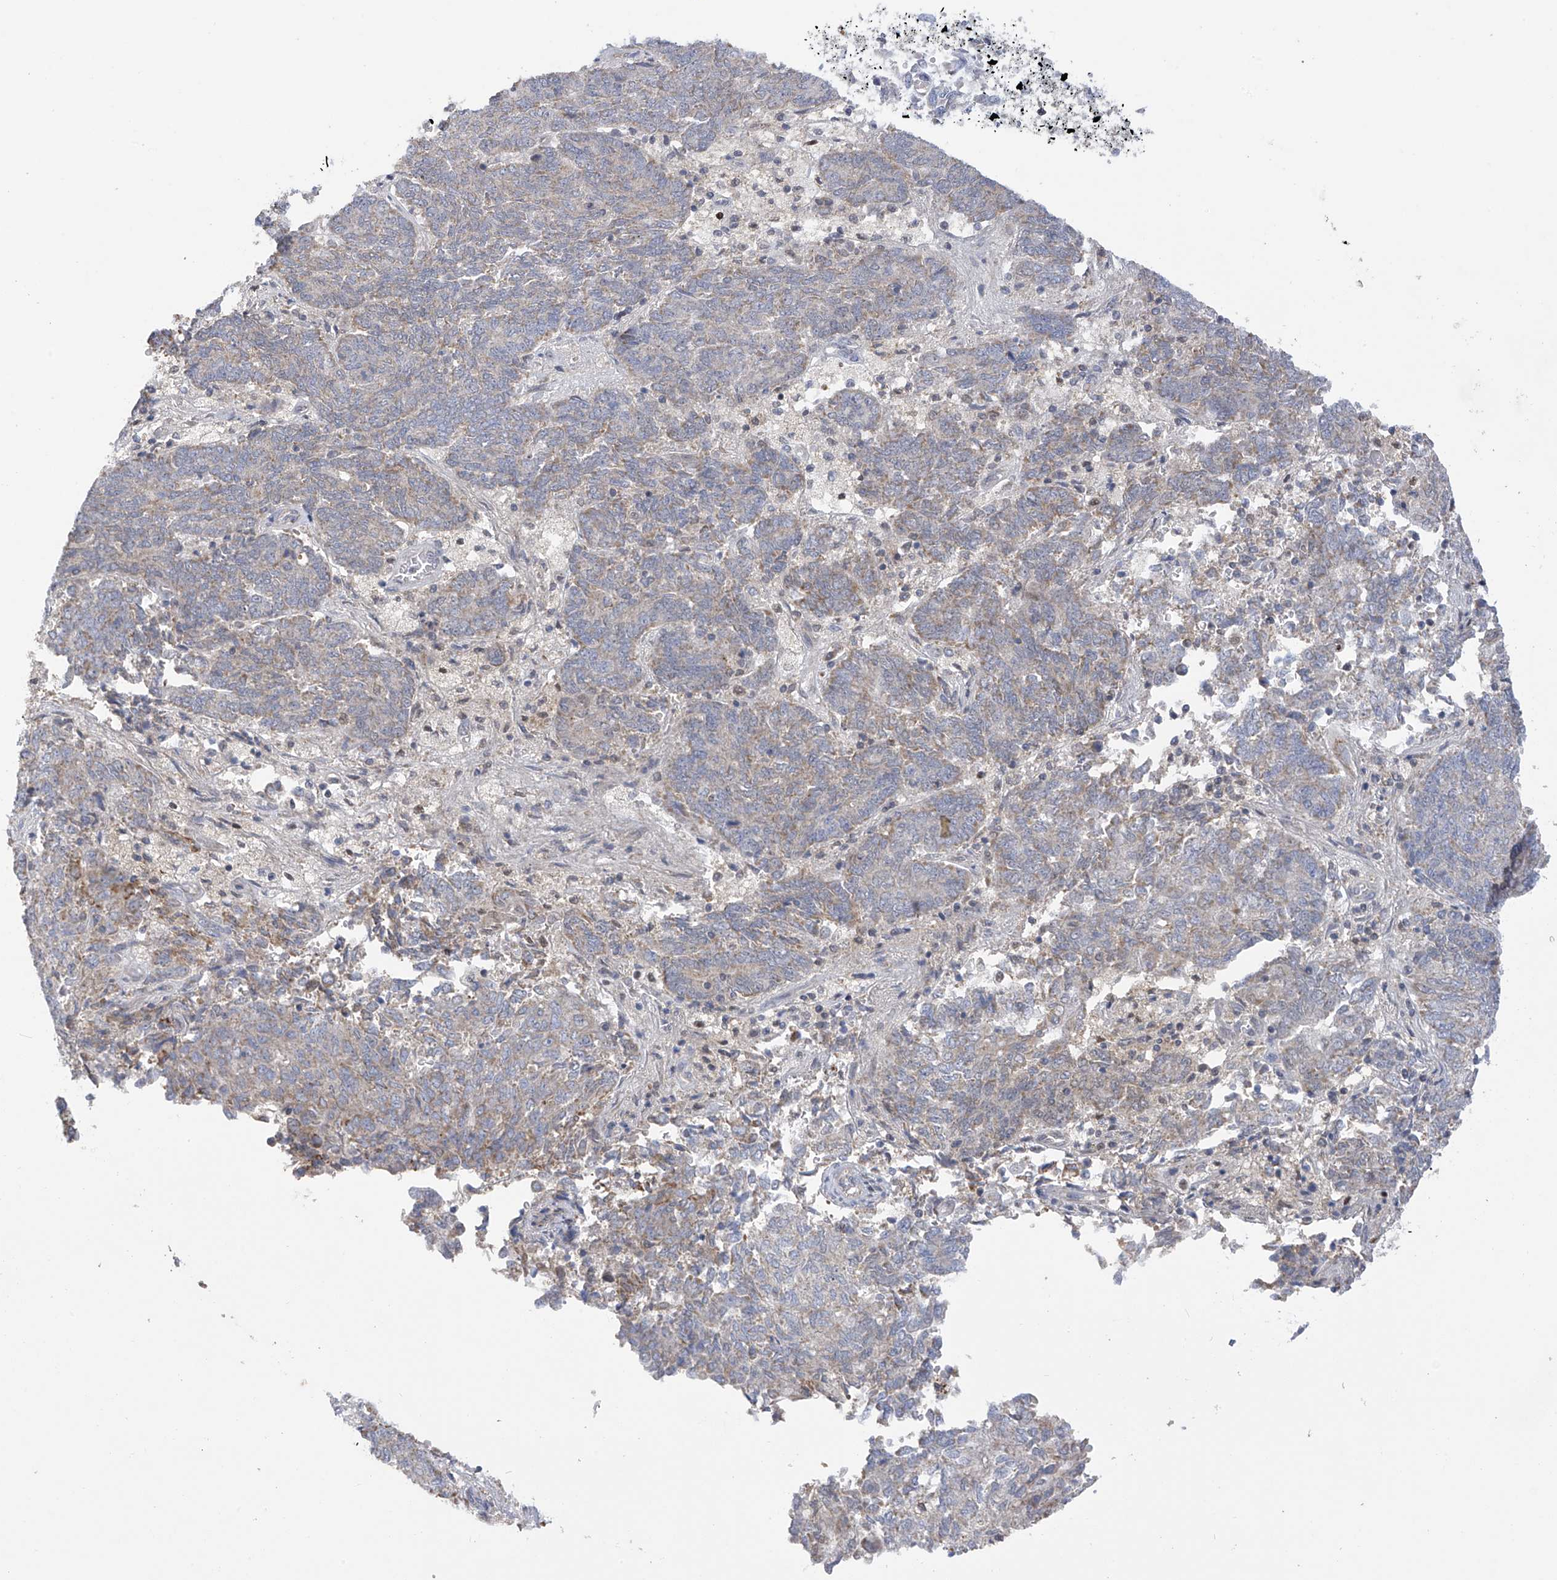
{"staining": {"intensity": "weak", "quantity": "<25%", "location": "cytoplasmic/membranous"}, "tissue": "endometrial cancer", "cell_type": "Tumor cells", "image_type": "cancer", "snomed": [{"axis": "morphology", "description": "Adenocarcinoma, NOS"}, {"axis": "topography", "description": "Endometrium"}], "caption": "Adenocarcinoma (endometrial) was stained to show a protein in brown. There is no significant staining in tumor cells.", "gene": "SLCO4A1", "patient": {"sex": "female", "age": 80}}